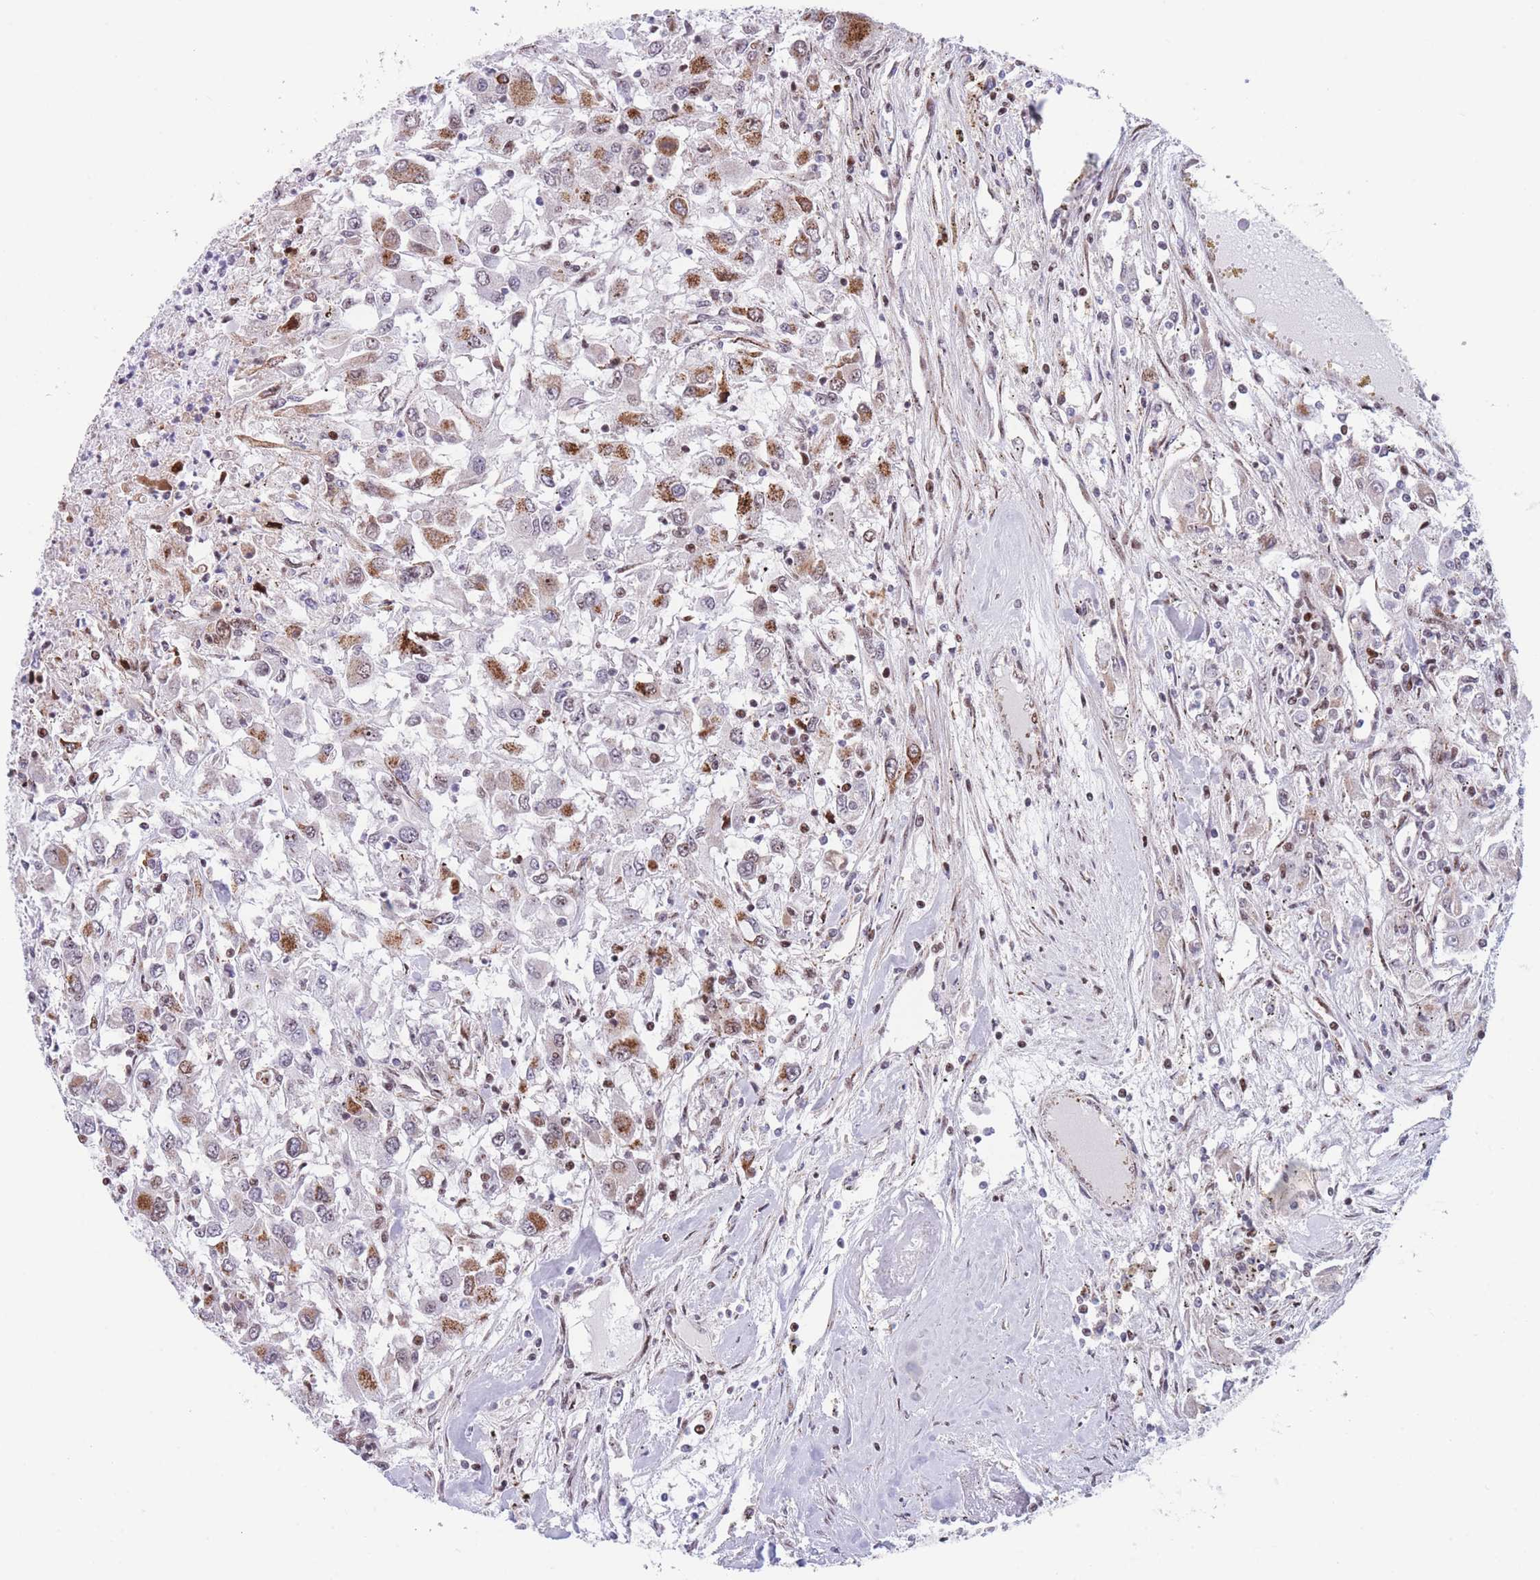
{"staining": {"intensity": "moderate", "quantity": "<25%", "location": "cytoplasmic/membranous"}, "tissue": "renal cancer", "cell_type": "Tumor cells", "image_type": "cancer", "snomed": [{"axis": "morphology", "description": "Adenocarcinoma, NOS"}, {"axis": "topography", "description": "Kidney"}], "caption": "Protein analysis of renal adenocarcinoma tissue displays moderate cytoplasmic/membranous positivity in approximately <25% of tumor cells.", "gene": "DNAJC3", "patient": {"sex": "female", "age": 67}}